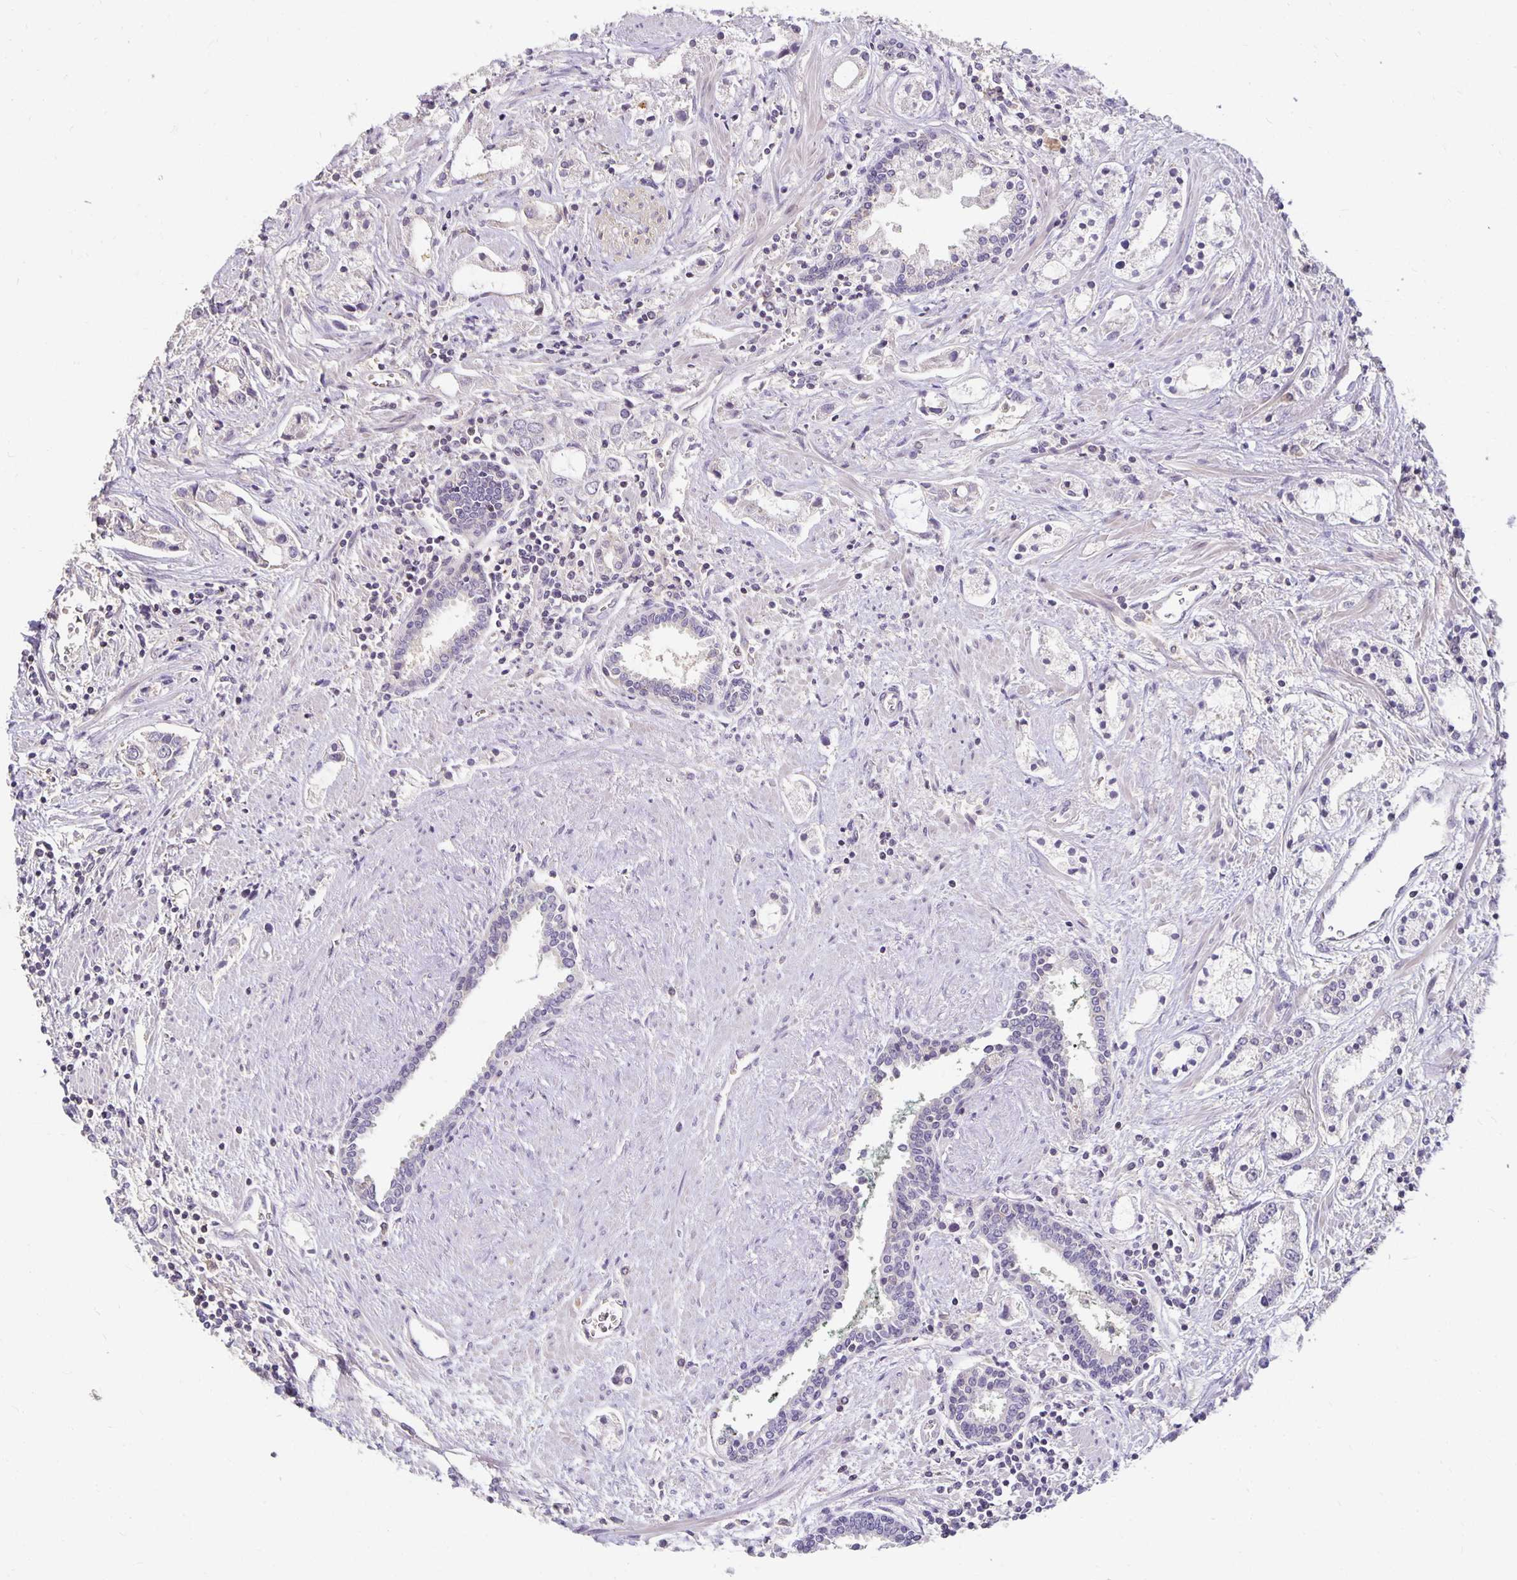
{"staining": {"intensity": "negative", "quantity": "none", "location": "none"}, "tissue": "prostate cancer", "cell_type": "Tumor cells", "image_type": "cancer", "snomed": [{"axis": "morphology", "description": "Adenocarcinoma, Medium grade"}, {"axis": "topography", "description": "Prostate"}], "caption": "High power microscopy micrograph of an immunohistochemistry (IHC) photomicrograph of prostate adenocarcinoma (medium-grade), revealing no significant expression in tumor cells.", "gene": "CST6", "patient": {"sex": "male", "age": 57}}